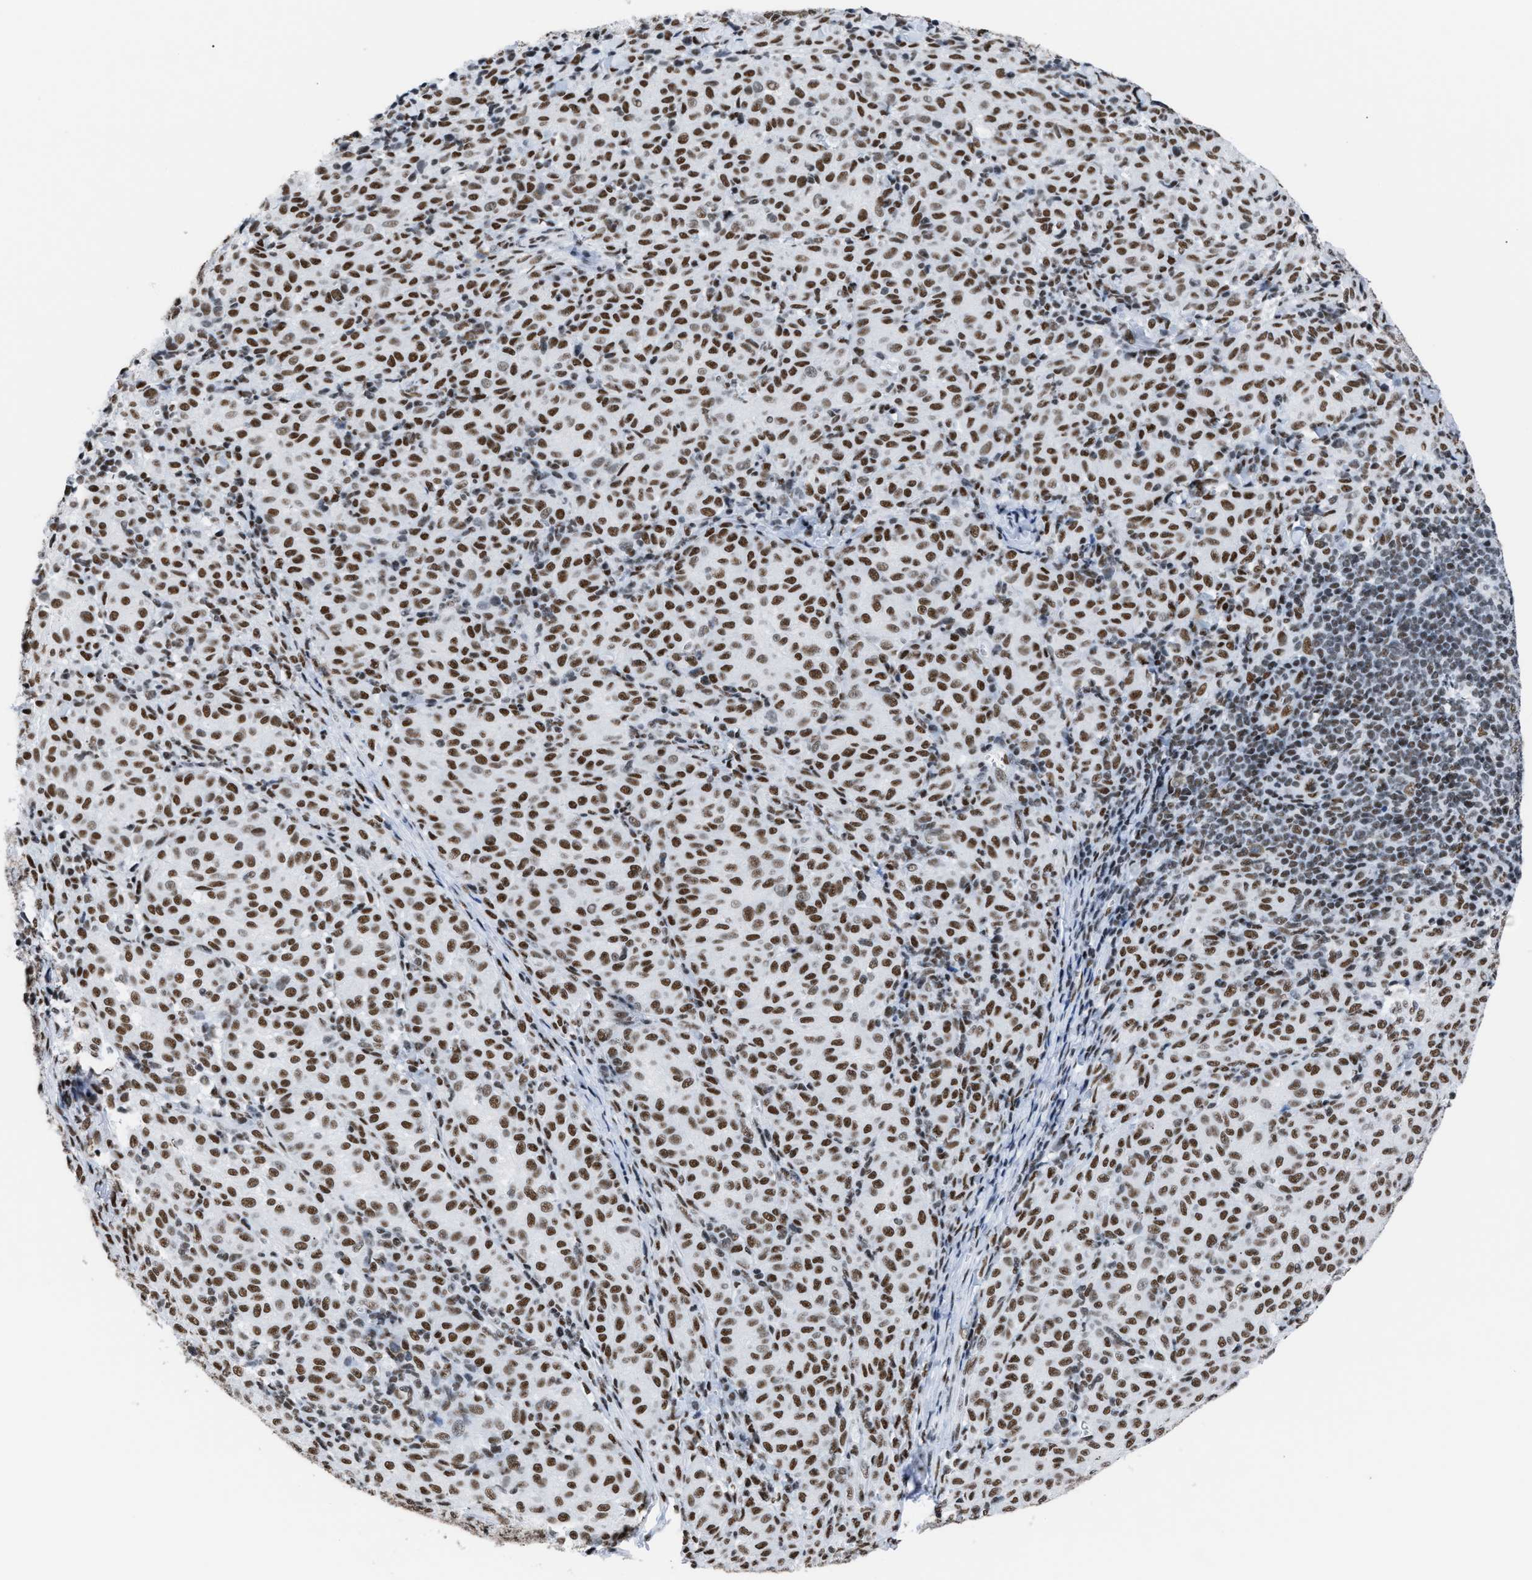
{"staining": {"intensity": "strong", "quantity": ">75%", "location": "nuclear"}, "tissue": "melanoma", "cell_type": "Tumor cells", "image_type": "cancer", "snomed": [{"axis": "morphology", "description": "Malignant melanoma, NOS"}, {"axis": "topography", "description": "Skin"}], "caption": "Immunohistochemical staining of human malignant melanoma exhibits high levels of strong nuclear protein expression in approximately >75% of tumor cells.", "gene": "CCAR2", "patient": {"sex": "female", "age": 72}}